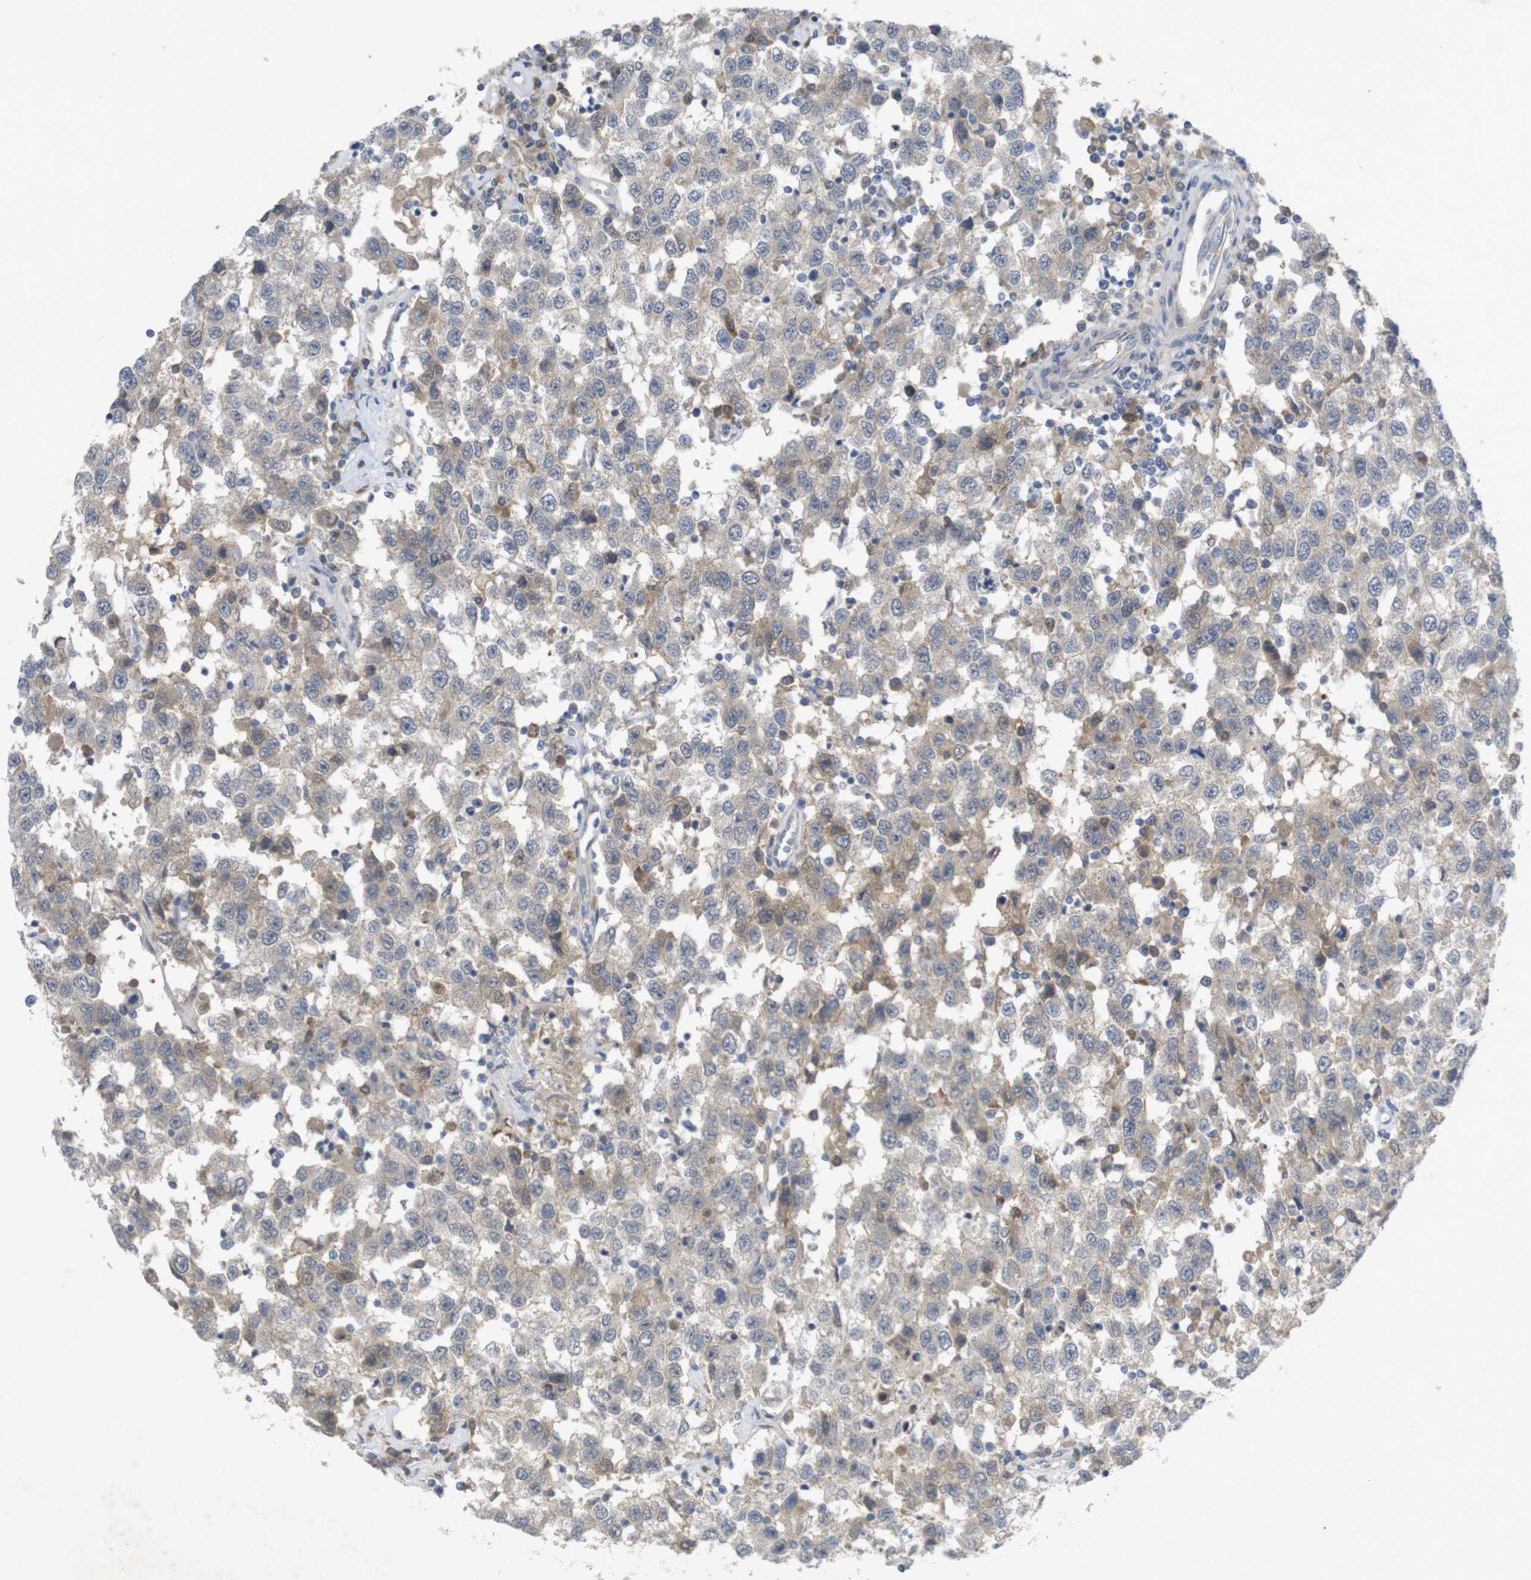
{"staining": {"intensity": "moderate", "quantity": "<25%", "location": "cytoplasmic/membranous"}, "tissue": "testis cancer", "cell_type": "Tumor cells", "image_type": "cancer", "snomed": [{"axis": "morphology", "description": "Seminoma, NOS"}, {"axis": "topography", "description": "Testis"}], "caption": "A high-resolution histopathology image shows immunohistochemistry staining of testis seminoma, which displays moderate cytoplasmic/membranous staining in approximately <25% of tumor cells.", "gene": "BCAR3", "patient": {"sex": "male", "age": 41}}